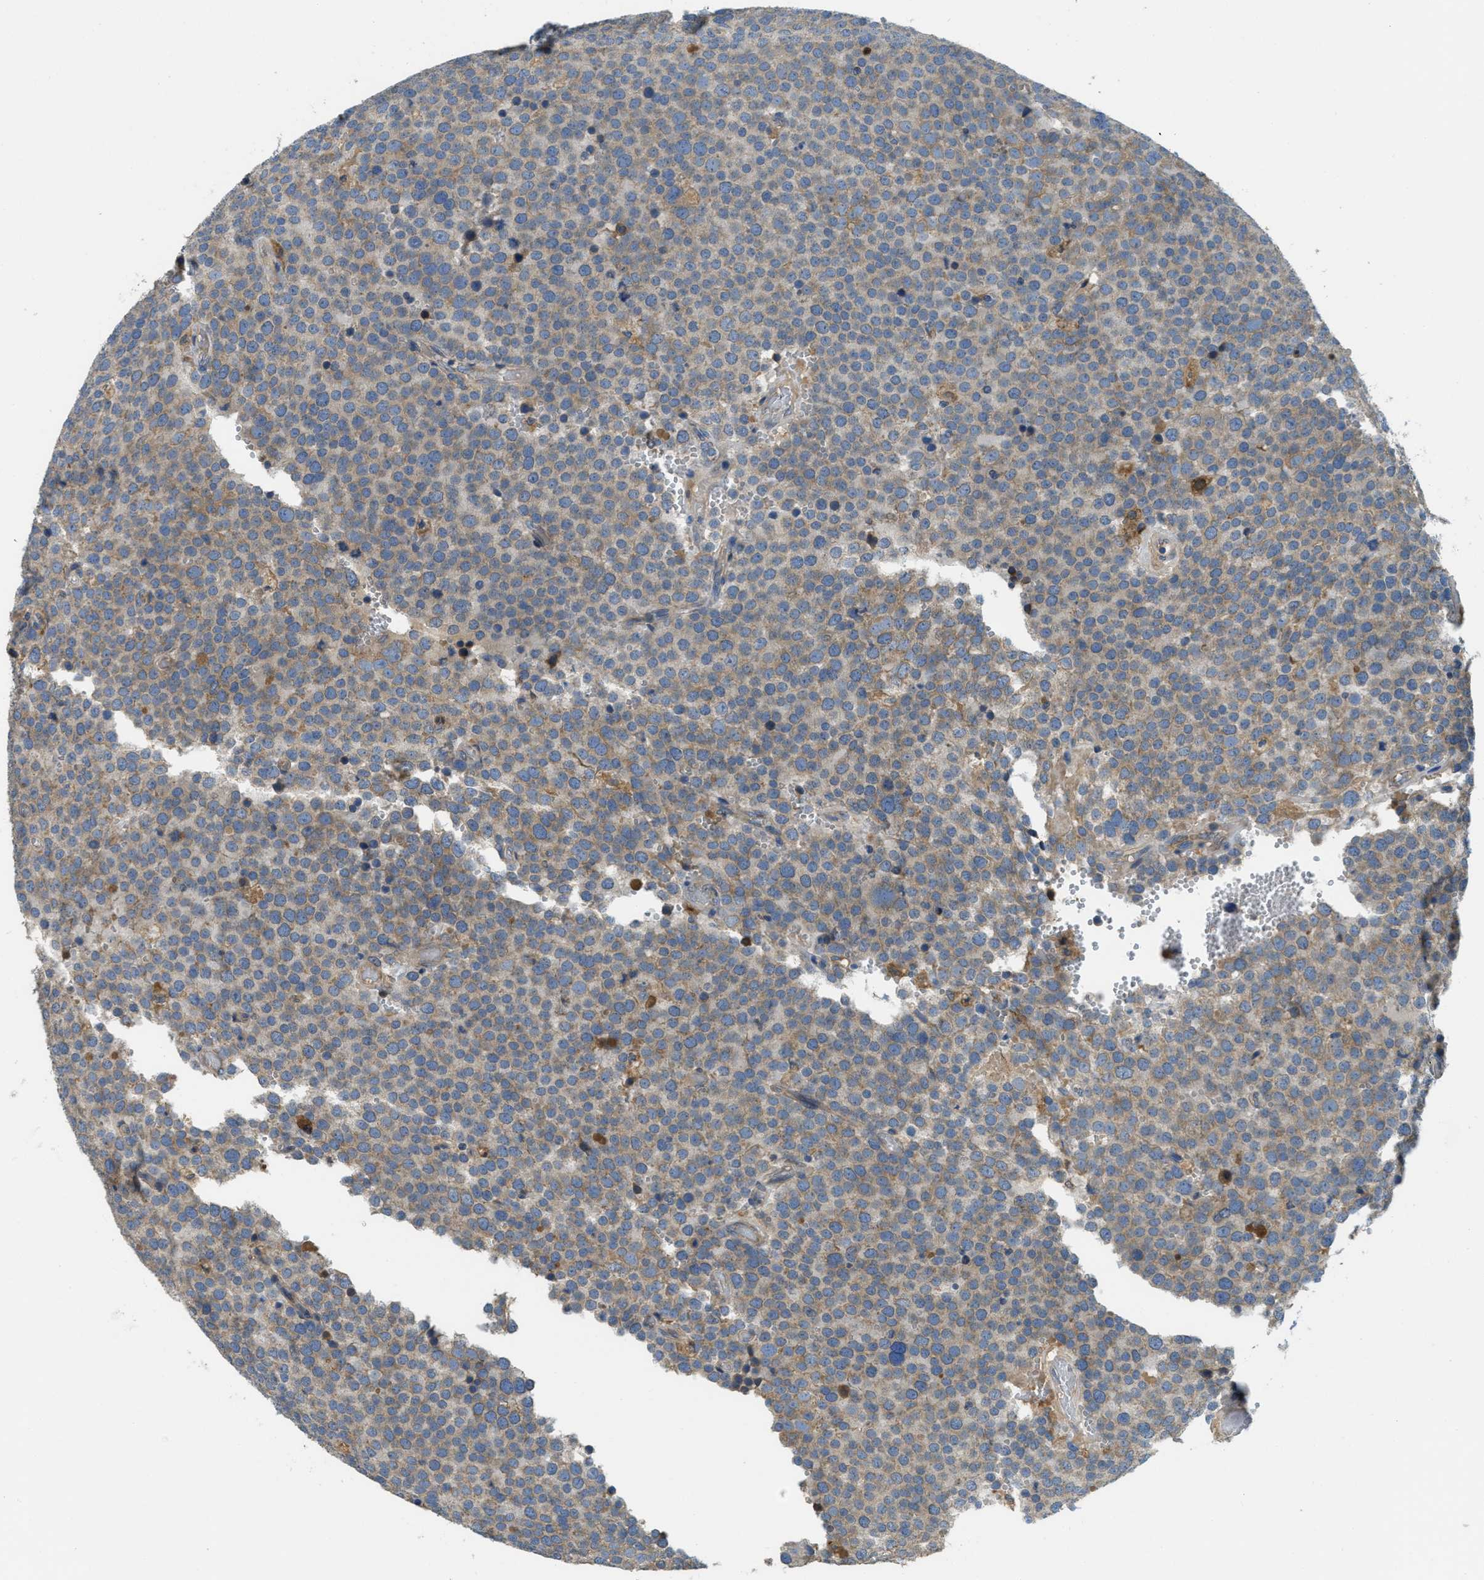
{"staining": {"intensity": "weak", "quantity": "<25%", "location": "cytoplasmic/membranous"}, "tissue": "testis cancer", "cell_type": "Tumor cells", "image_type": "cancer", "snomed": [{"axis": "morphology", "description": "Normal tissue, NOS"}, {"axis": "morphology", "description": "Seminoma, NOS"}, {"axis": "topography", "description": "Testis"}], "caption": "Testis cancer (seminoma) was stained to show a protein in brown. There is no significant expression in tumor cells. (IHC, brightfield microscopy, high magnification).", "gene": "SSR1", "patient": {"sex": "male", "age": 71}}